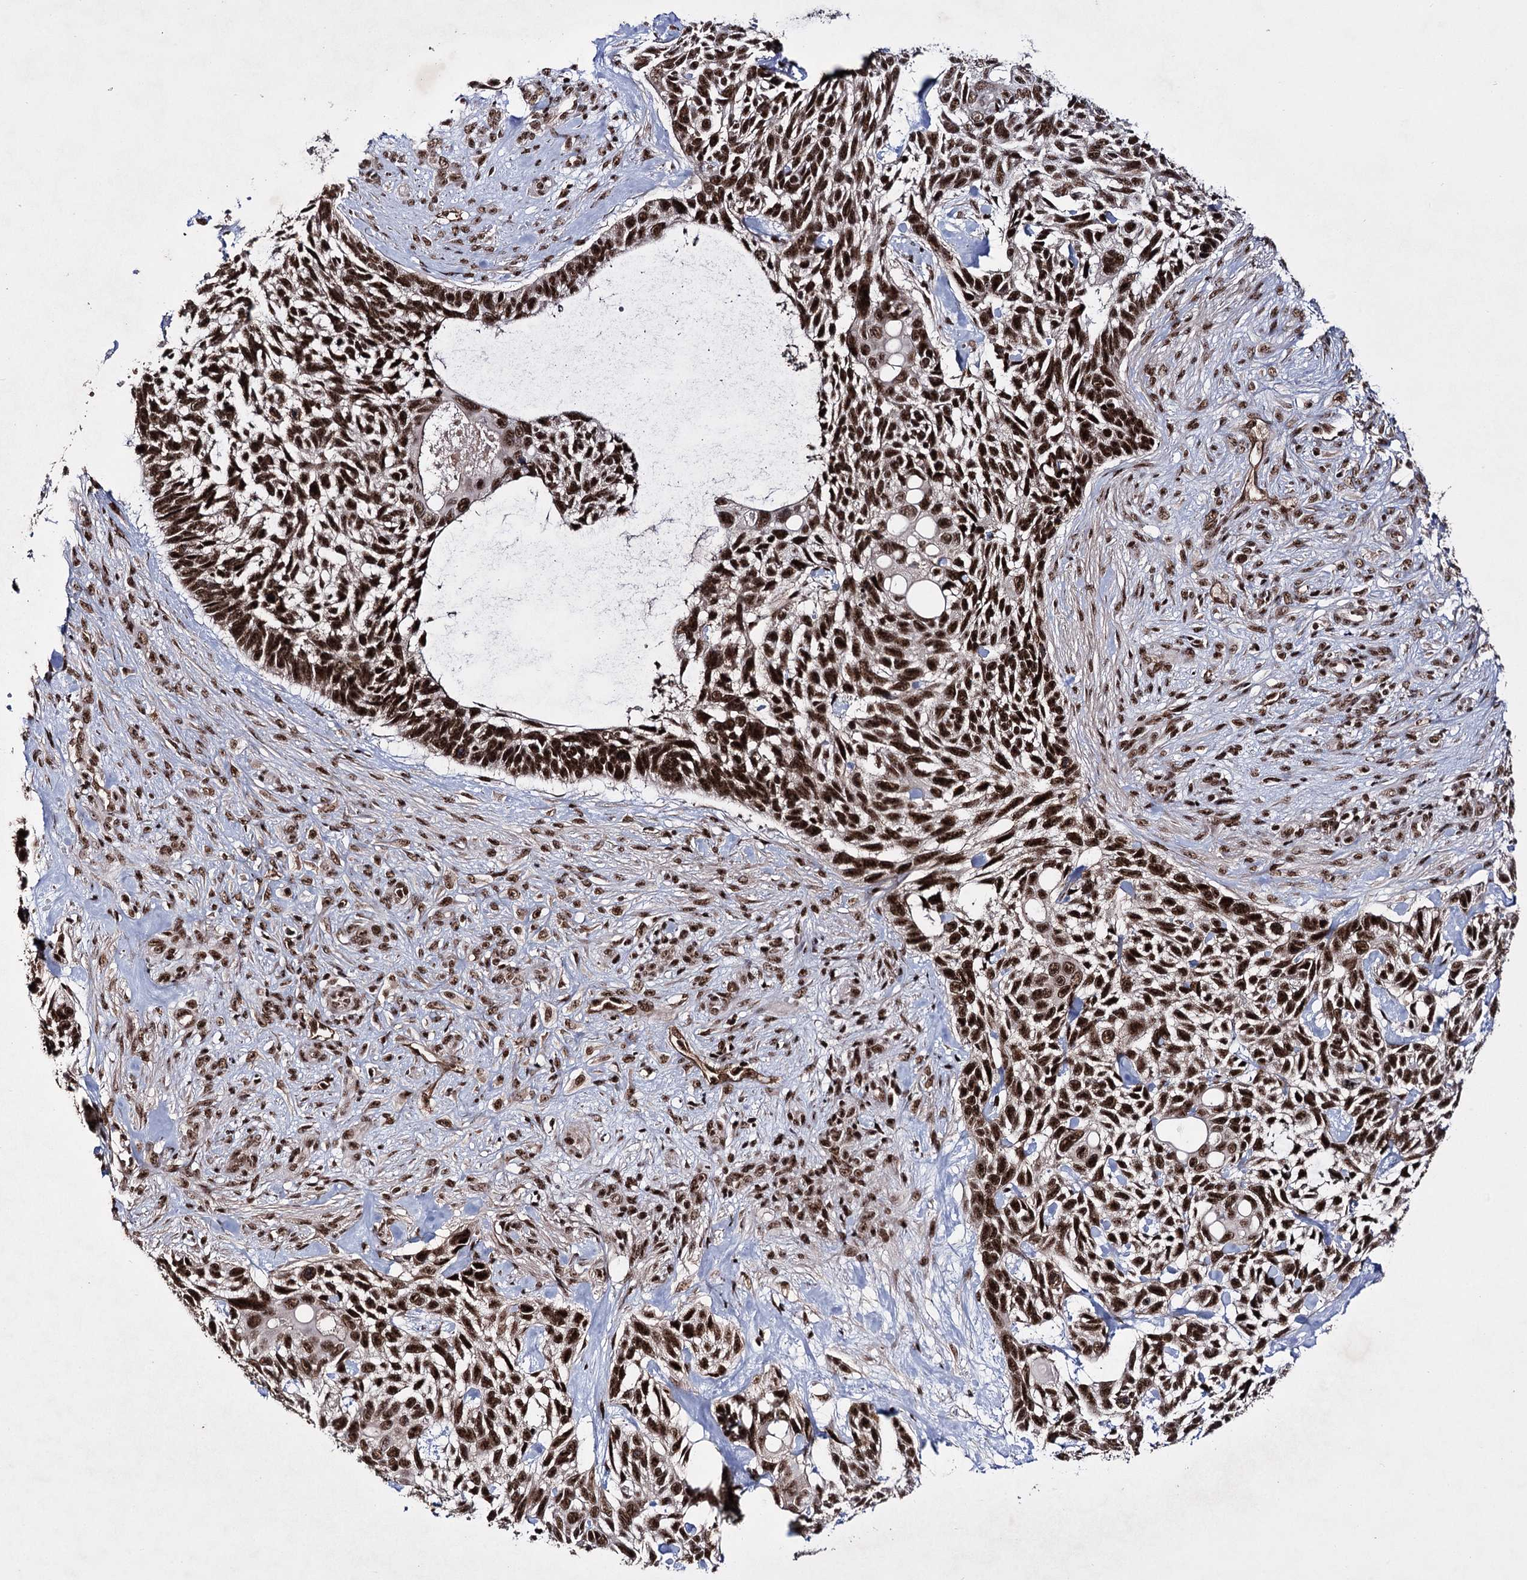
{"staining": {"intensity": "strong", "quantity": ">75%", "location": "nuclear"}, "tissue": "skin cancer", "cell_type": "Tumor cells", "image_type": "cancer", "snomed": [{"axis": "morphology", "description": "Basal cell carcinoma"}, {"axis": "topography", "description": "Skin"}], "caption": "Protein analysis of basal cell carcinoma (skin) tissue shows strong nuclear staining in about >75% of tumor cells.", "gene": "PRPF40A", "patient": {"sex": "male", "age": 88}}